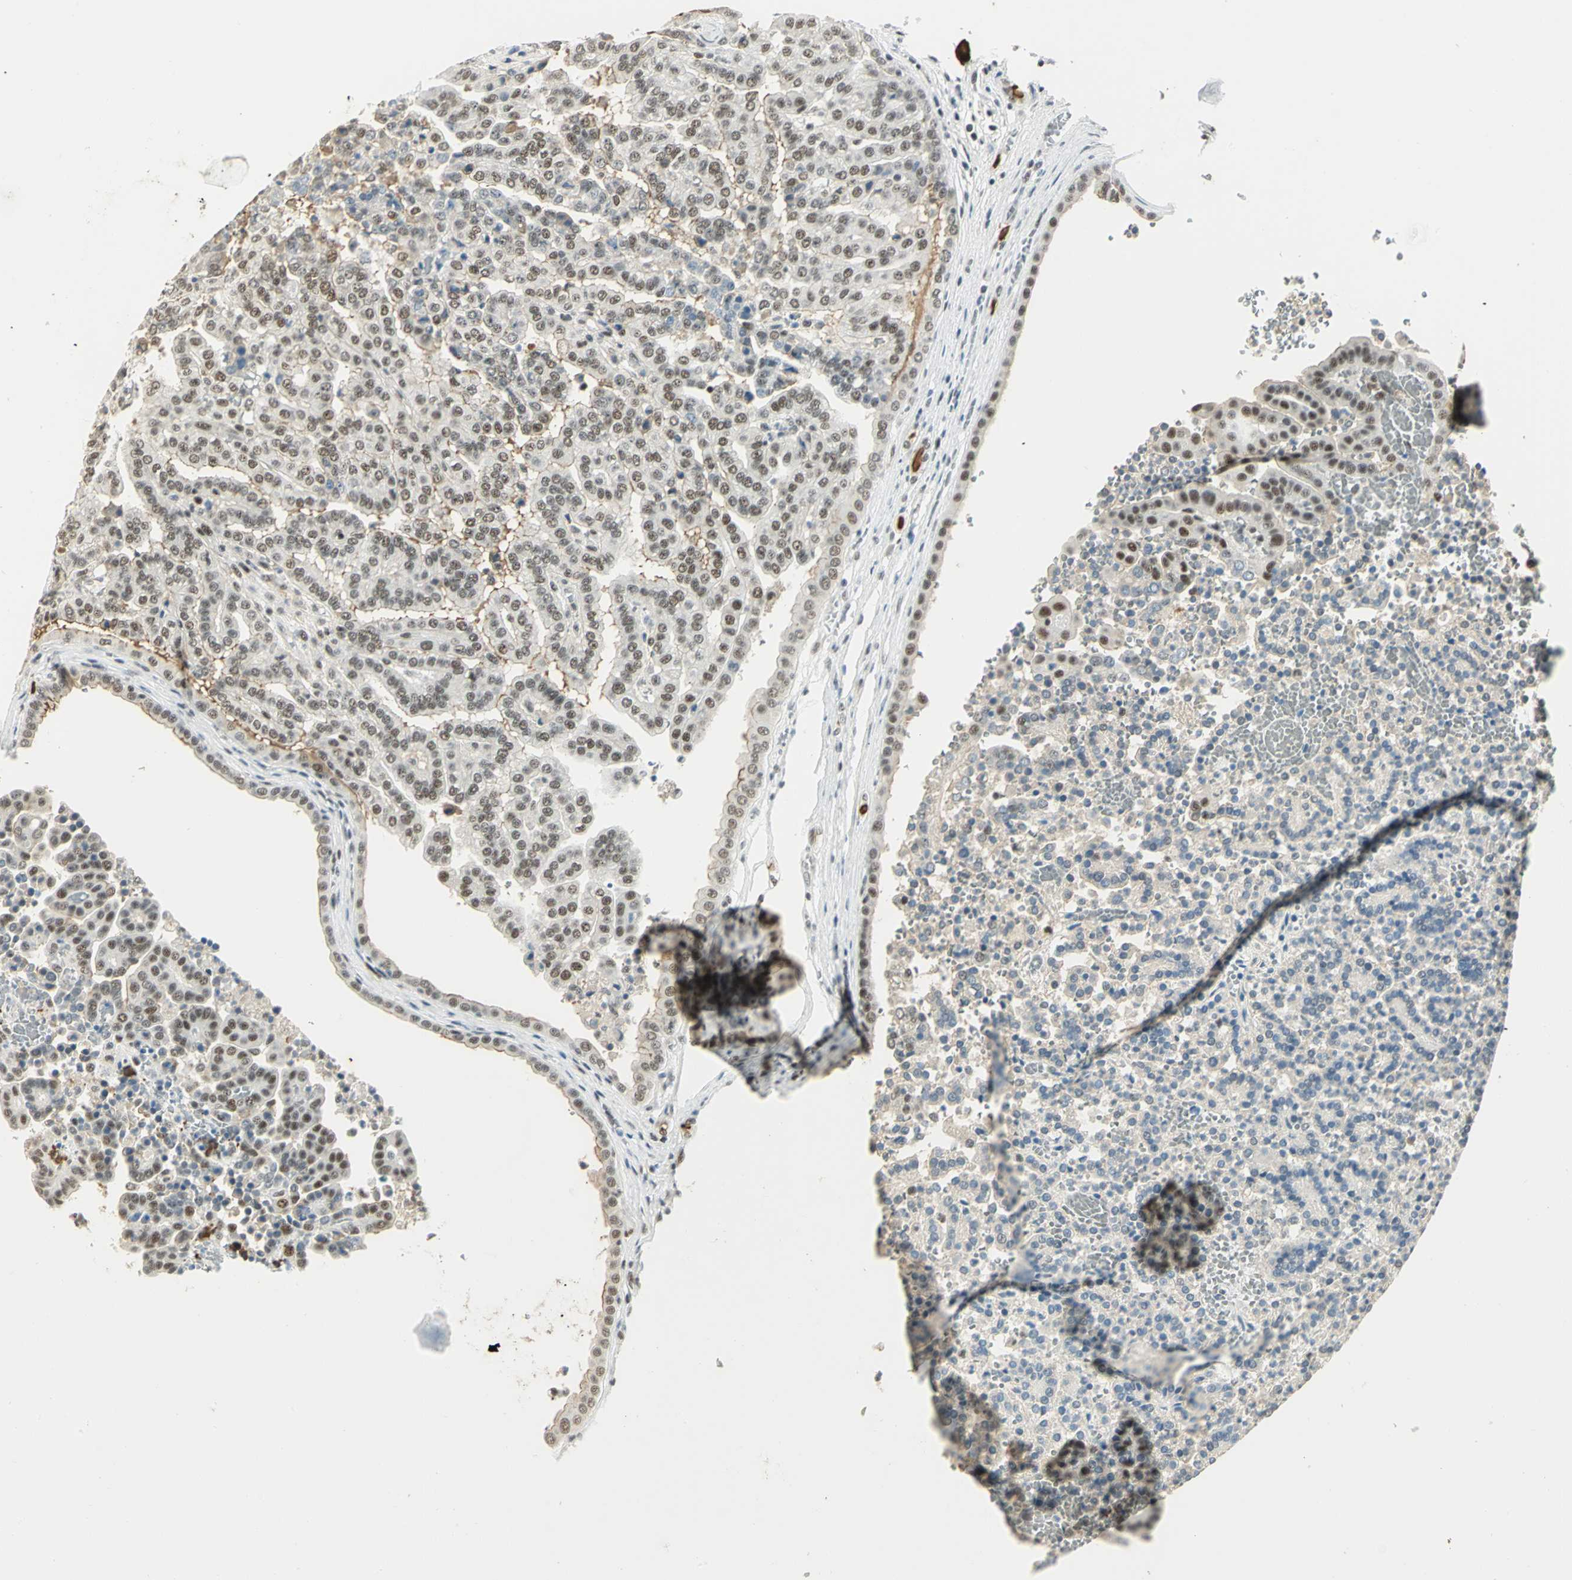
{"staining": {"intensity": "moderate", "quantity": "25%-75%", "location": "nuclear"}, "tissue": "renal cancer", "cell_type": "Tumor cells", "image_type": "cancer", "snomed": [{"axis": "morphology", "description": "Adenocarcinoma, NOS"}, {"axis": "topography", "description": "Kidney"}], "caption": "Renal adenocarcinoma stained with a brown dye demonstrates moderate nuclear positive staining in approximately 25%-75% of tumor cells.", "gene": "CCNT1", "patient": {"sex": "male", "age": 61}}